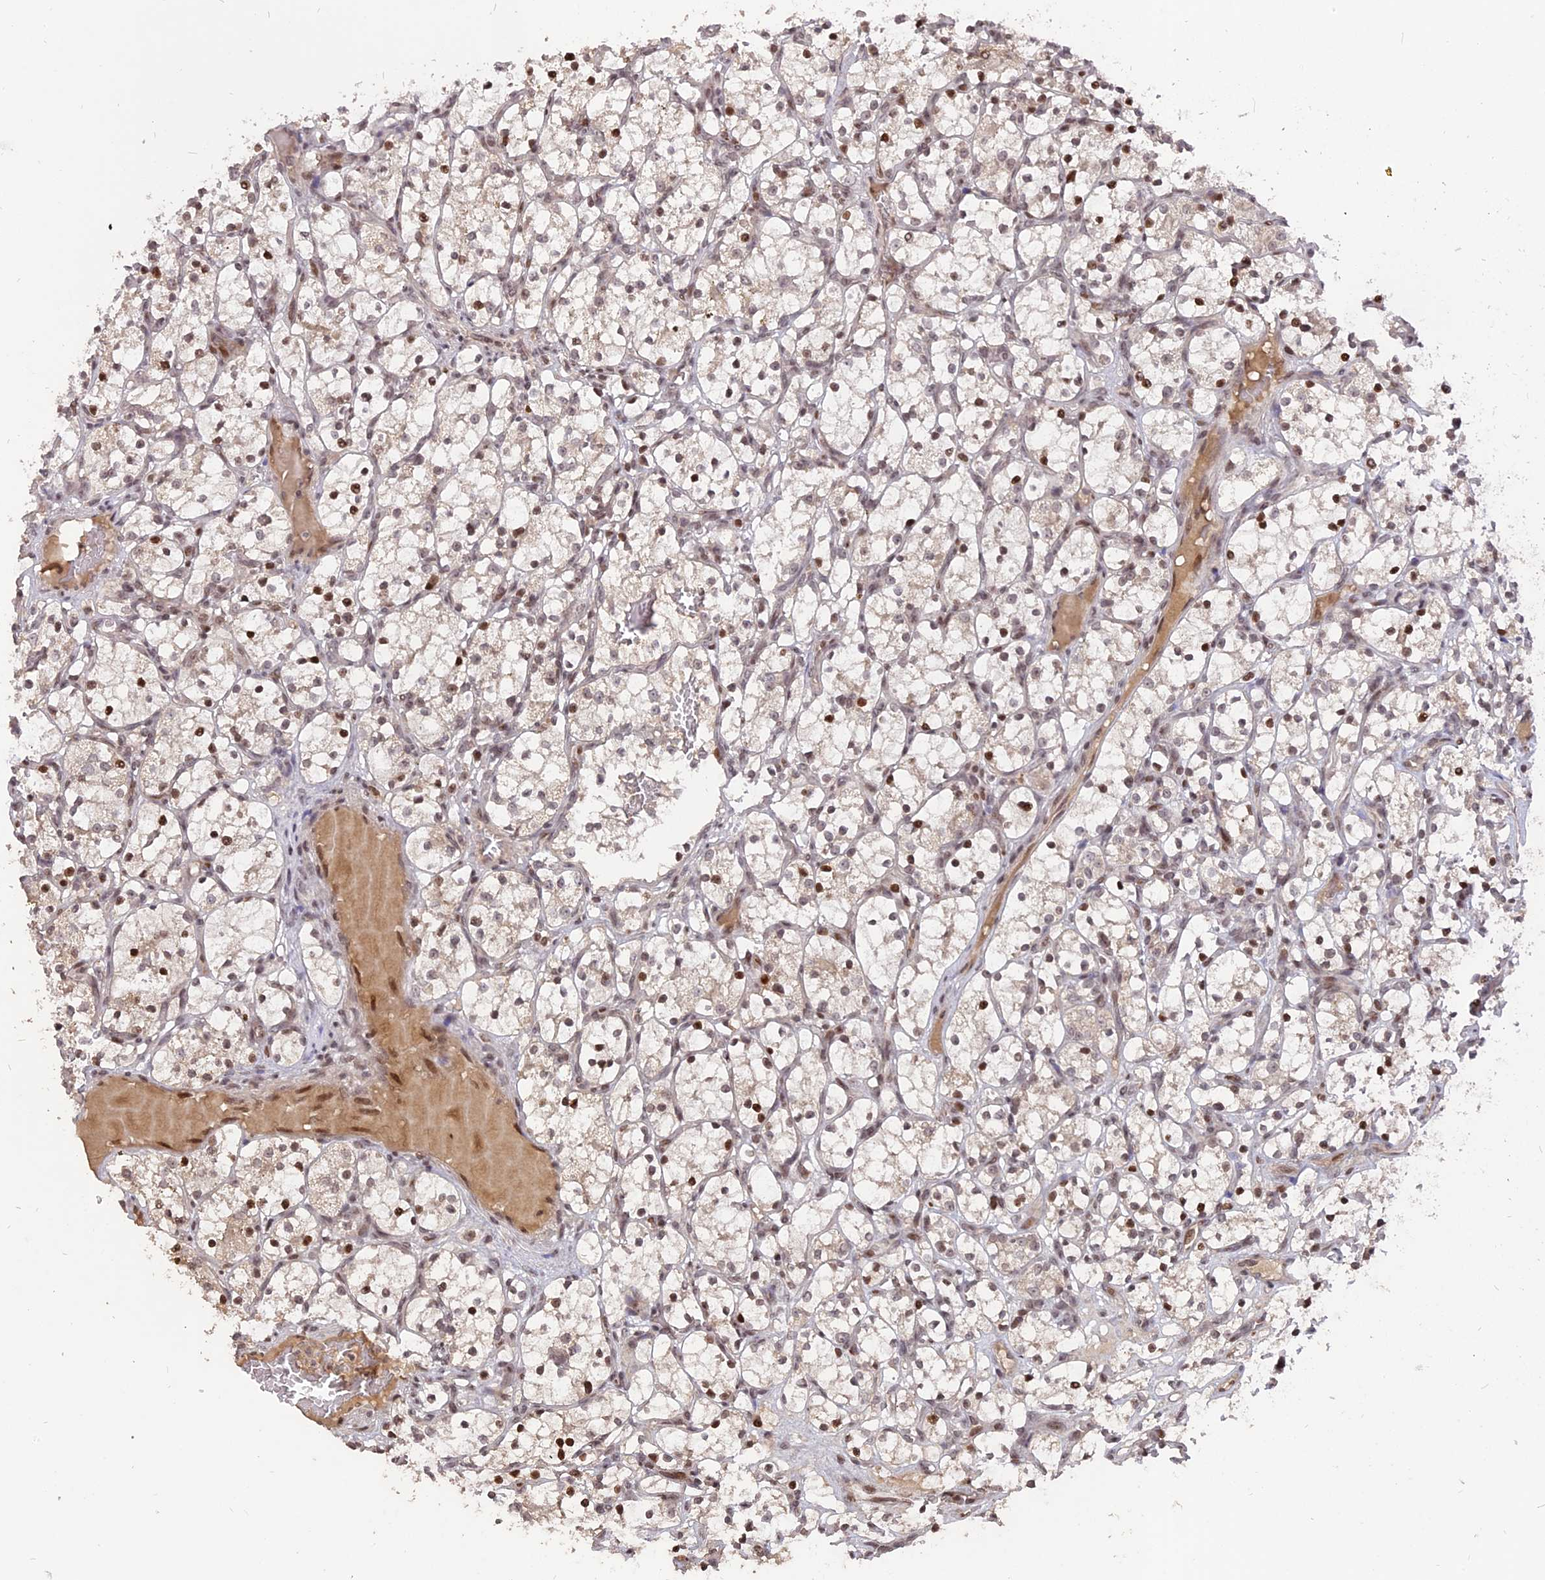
{"staining": {"intensity": "moderate", "quantity": "<25%", "location": "nuclear"}, "tissue": "renal cancer", "cell_type": "Tumor cells", "image_type": "cancer", "snomed": [{"axis": "morphology", "description": "Adenocarcinoma, NOS"}, {"axis": "topography", "description": "Kidney"}], "caption": "An image of human renal cancer stained for a protein reveals moderate nuclear brown staining in tumor cells.", "gene": "NR1H3", "patient": {"sex": "female", "age": 69}}